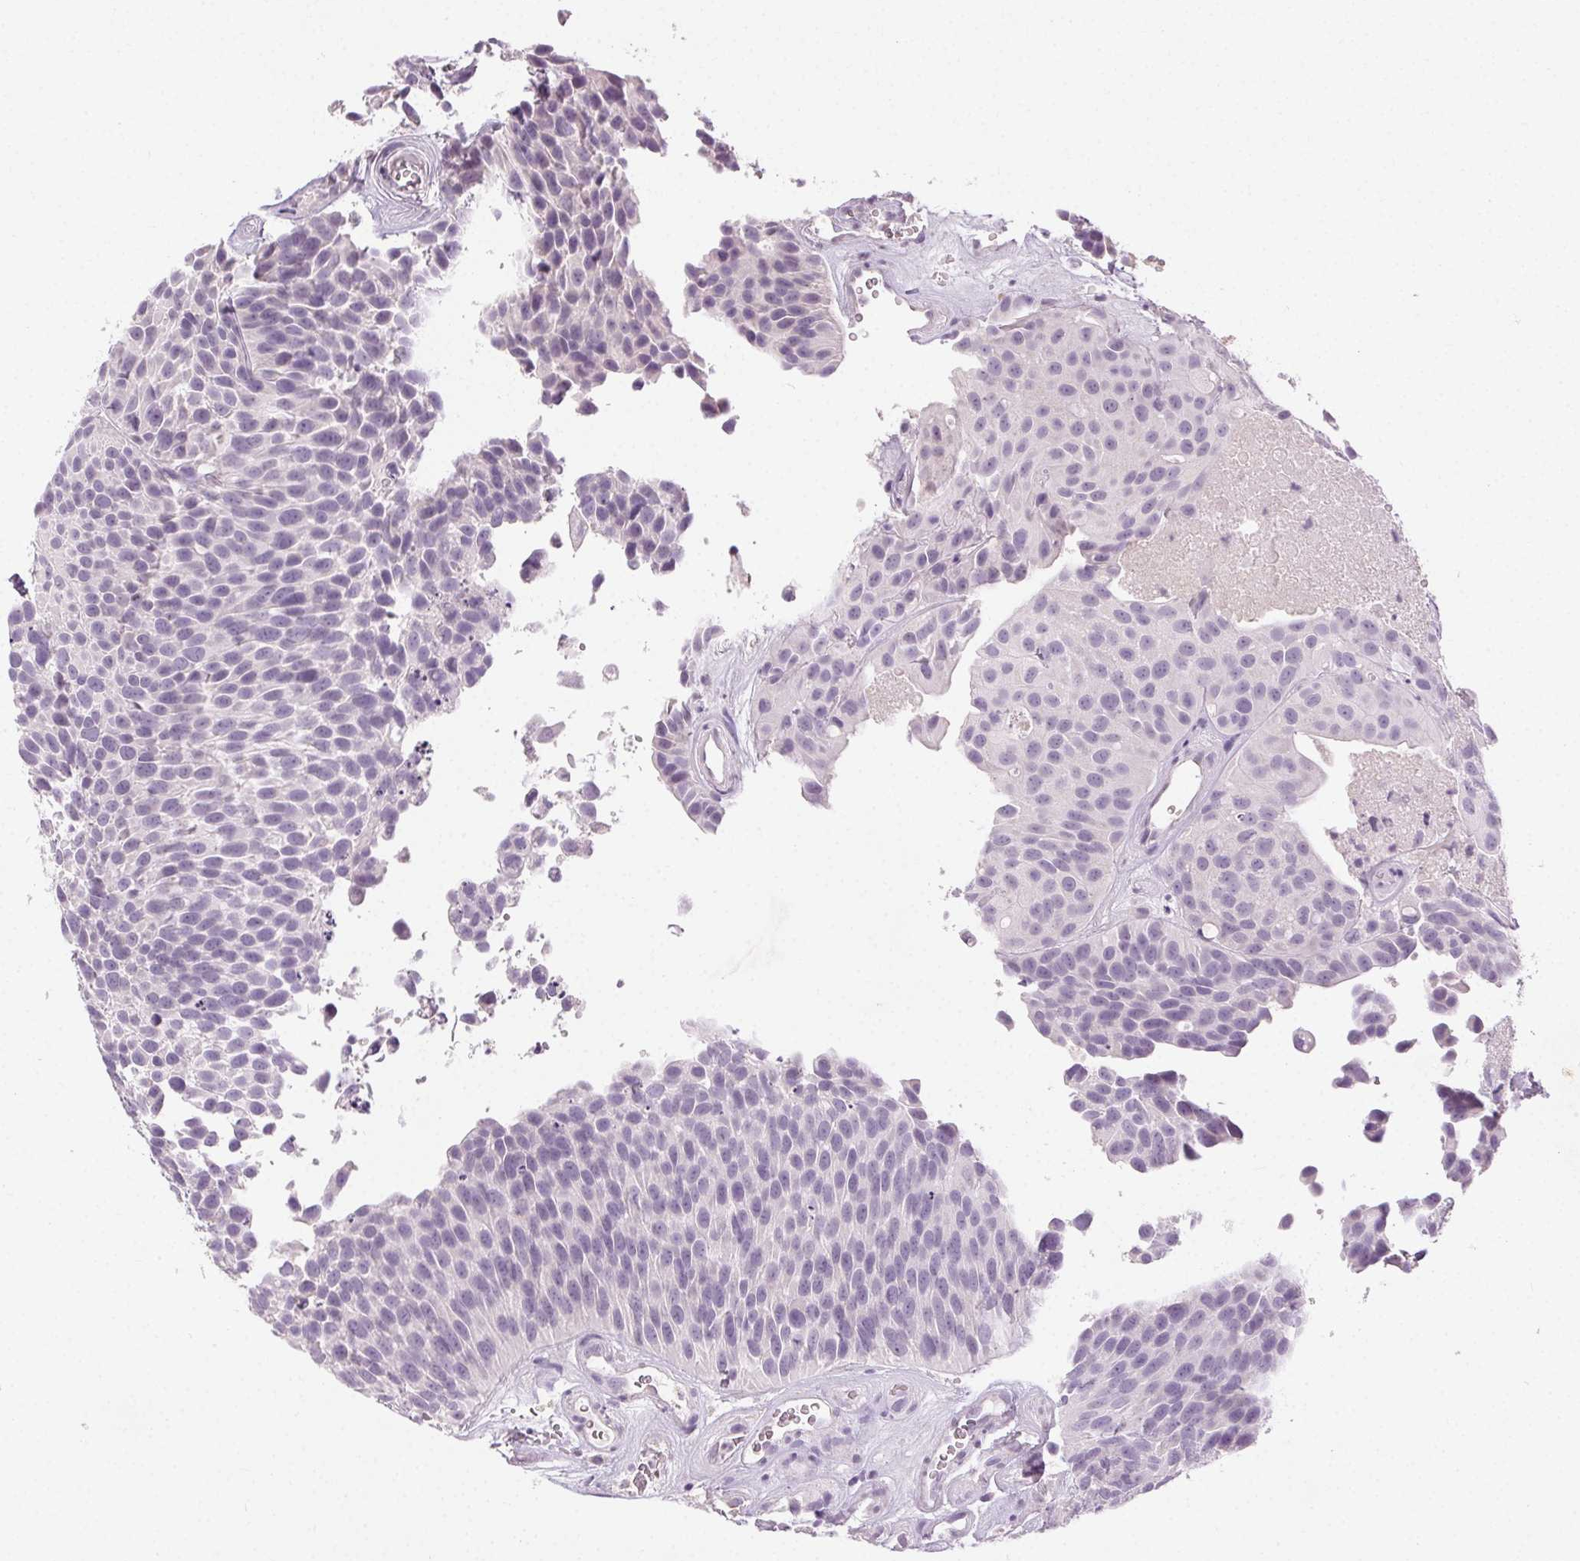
{"staining": {"intensity": "negative", "quantity": "none", "location": "none"}, "tissue": "urothelial cancer", "cell_type": "Tumor cells", "image_type": "cancer", "snomed": [{"axis": "morphology", "description": "Urothelial carcinoma, Low grade"}, {"axis": "topography", "description": "Urinary bladder"}], "caption": "Tumor cells show no significant expression in urothelial cancer.", "gene": "CLTRN", "patient": {"sex": "male", "age": 76}}